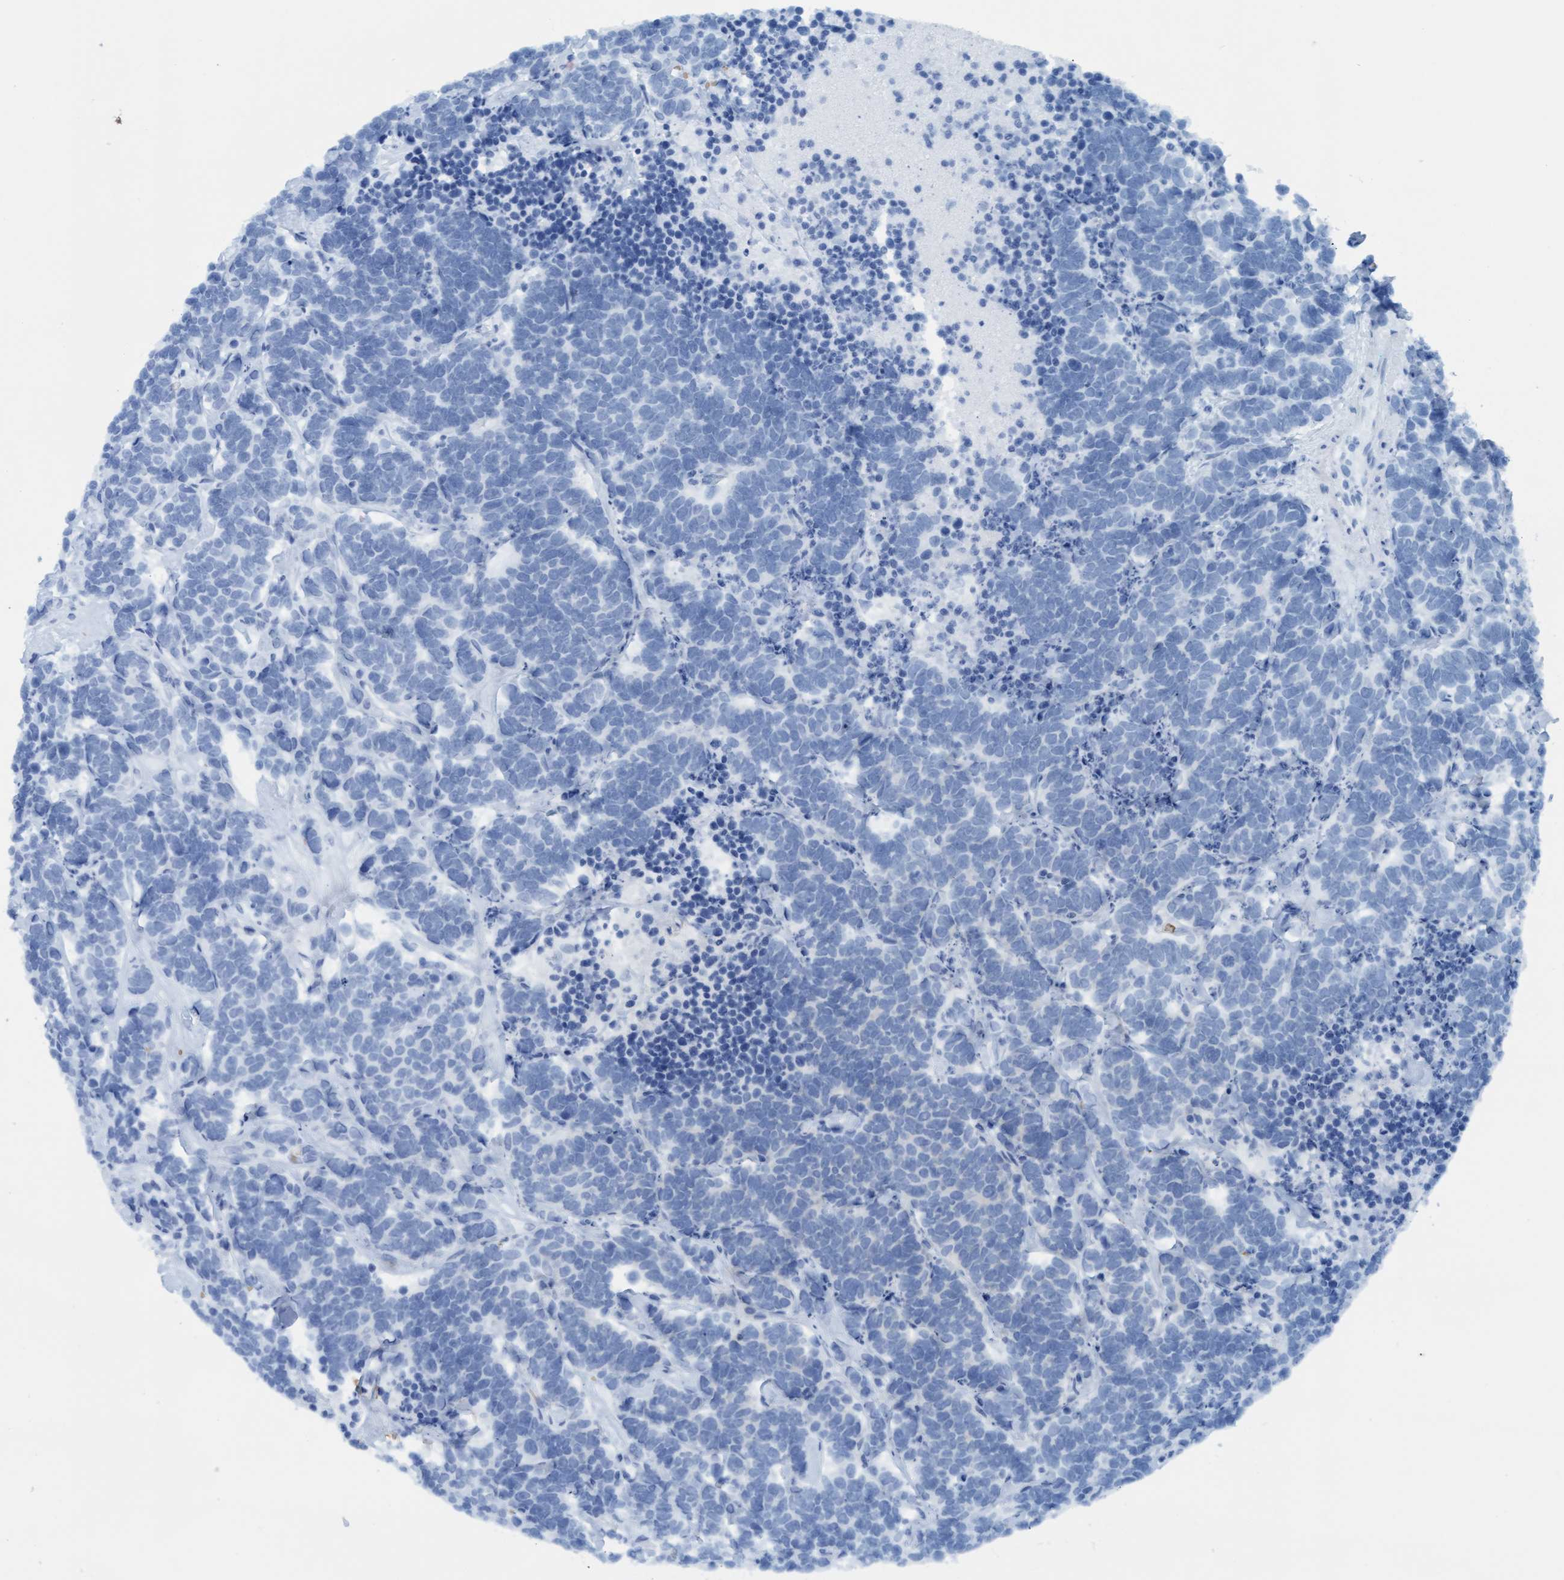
{"staining": {"intensity": "negative", "quantity": "none", "location": "none"}, "tissue": "carcinoid", "cell_type": "Tumor cells", "image_type": "cancer", "snomed": [{"axis": "morphology", "description": "Carcinoma, NOS"}, {"axis": "morphology", "description": "Carcinoid, malignant, NOS"}, {"axis": "topography", "description": "Urinary bladder"}], "caption": "DAB immunohistochemical staining of human carcinoma reveals no significant staining in tumor cells.", "gene": "P2RX5", "patient": {"sex": "male", "age": 57}}